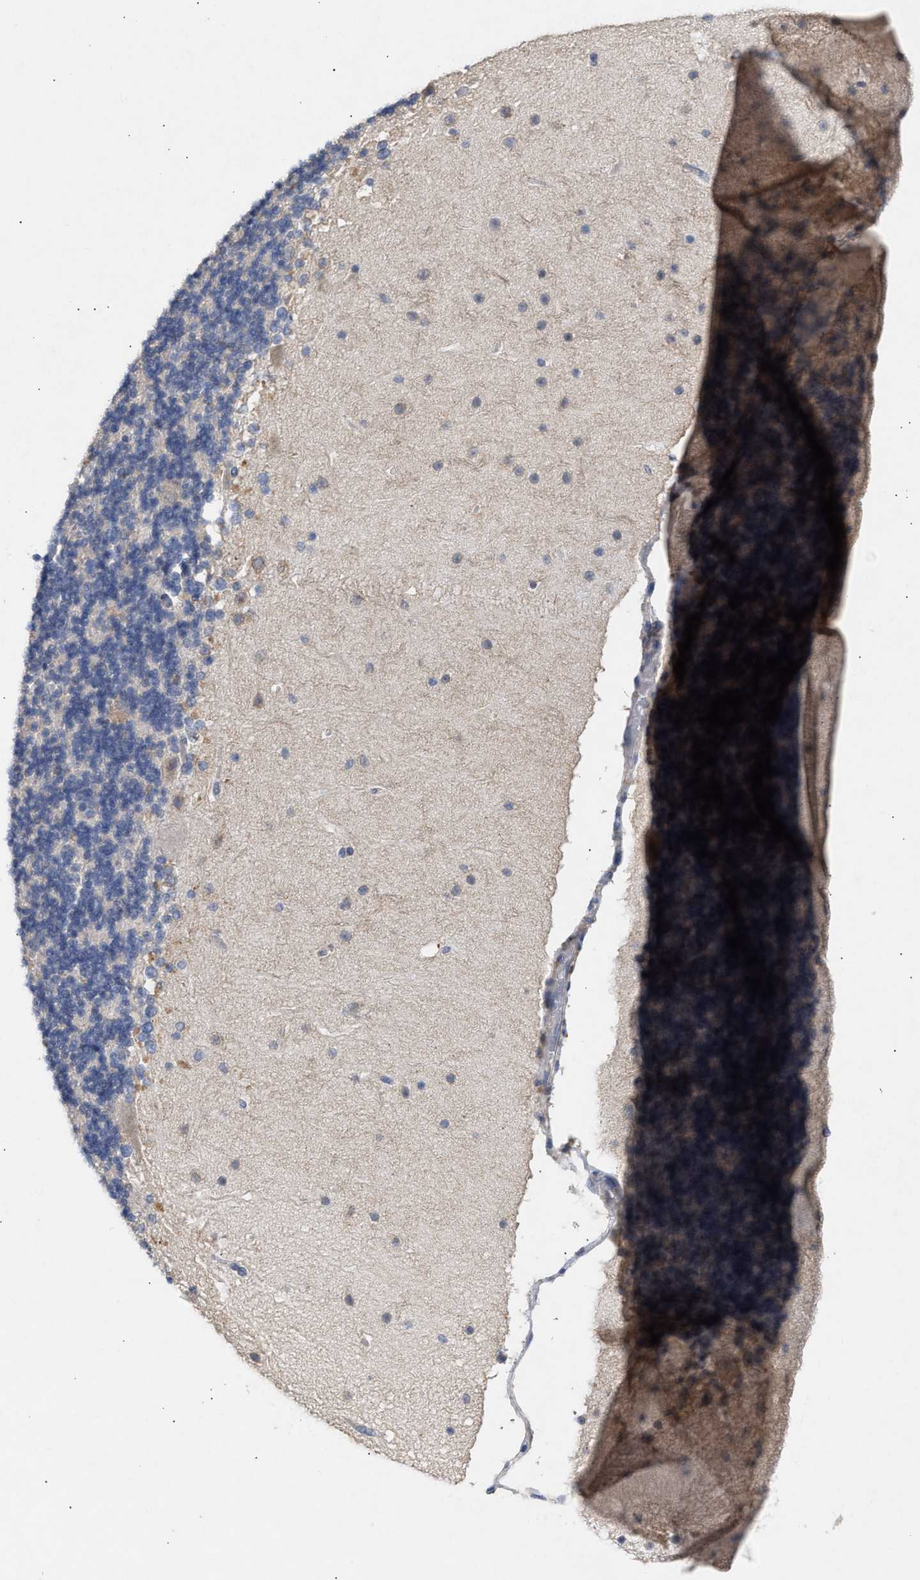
{"staining": {"intensity": "negative", "quantity": "none", "location": "none"}, "tissue": "cerebellum", "cell_type": "Cells in granular layer", "image_type": "normal", "snomed": [{"axis": "morphology", "description": "Normal tissue, NOS"}, {"axis": "topography", "description": "Cerebellum"}], "caption": "High power microscopy photomicrograph of an immunohistochemistry micrograph of normal cerebellum, revealing no significant staining in cells in granular layer.", "gene": "SELENOM", "patient": {"sex": "female", "age": 19}}